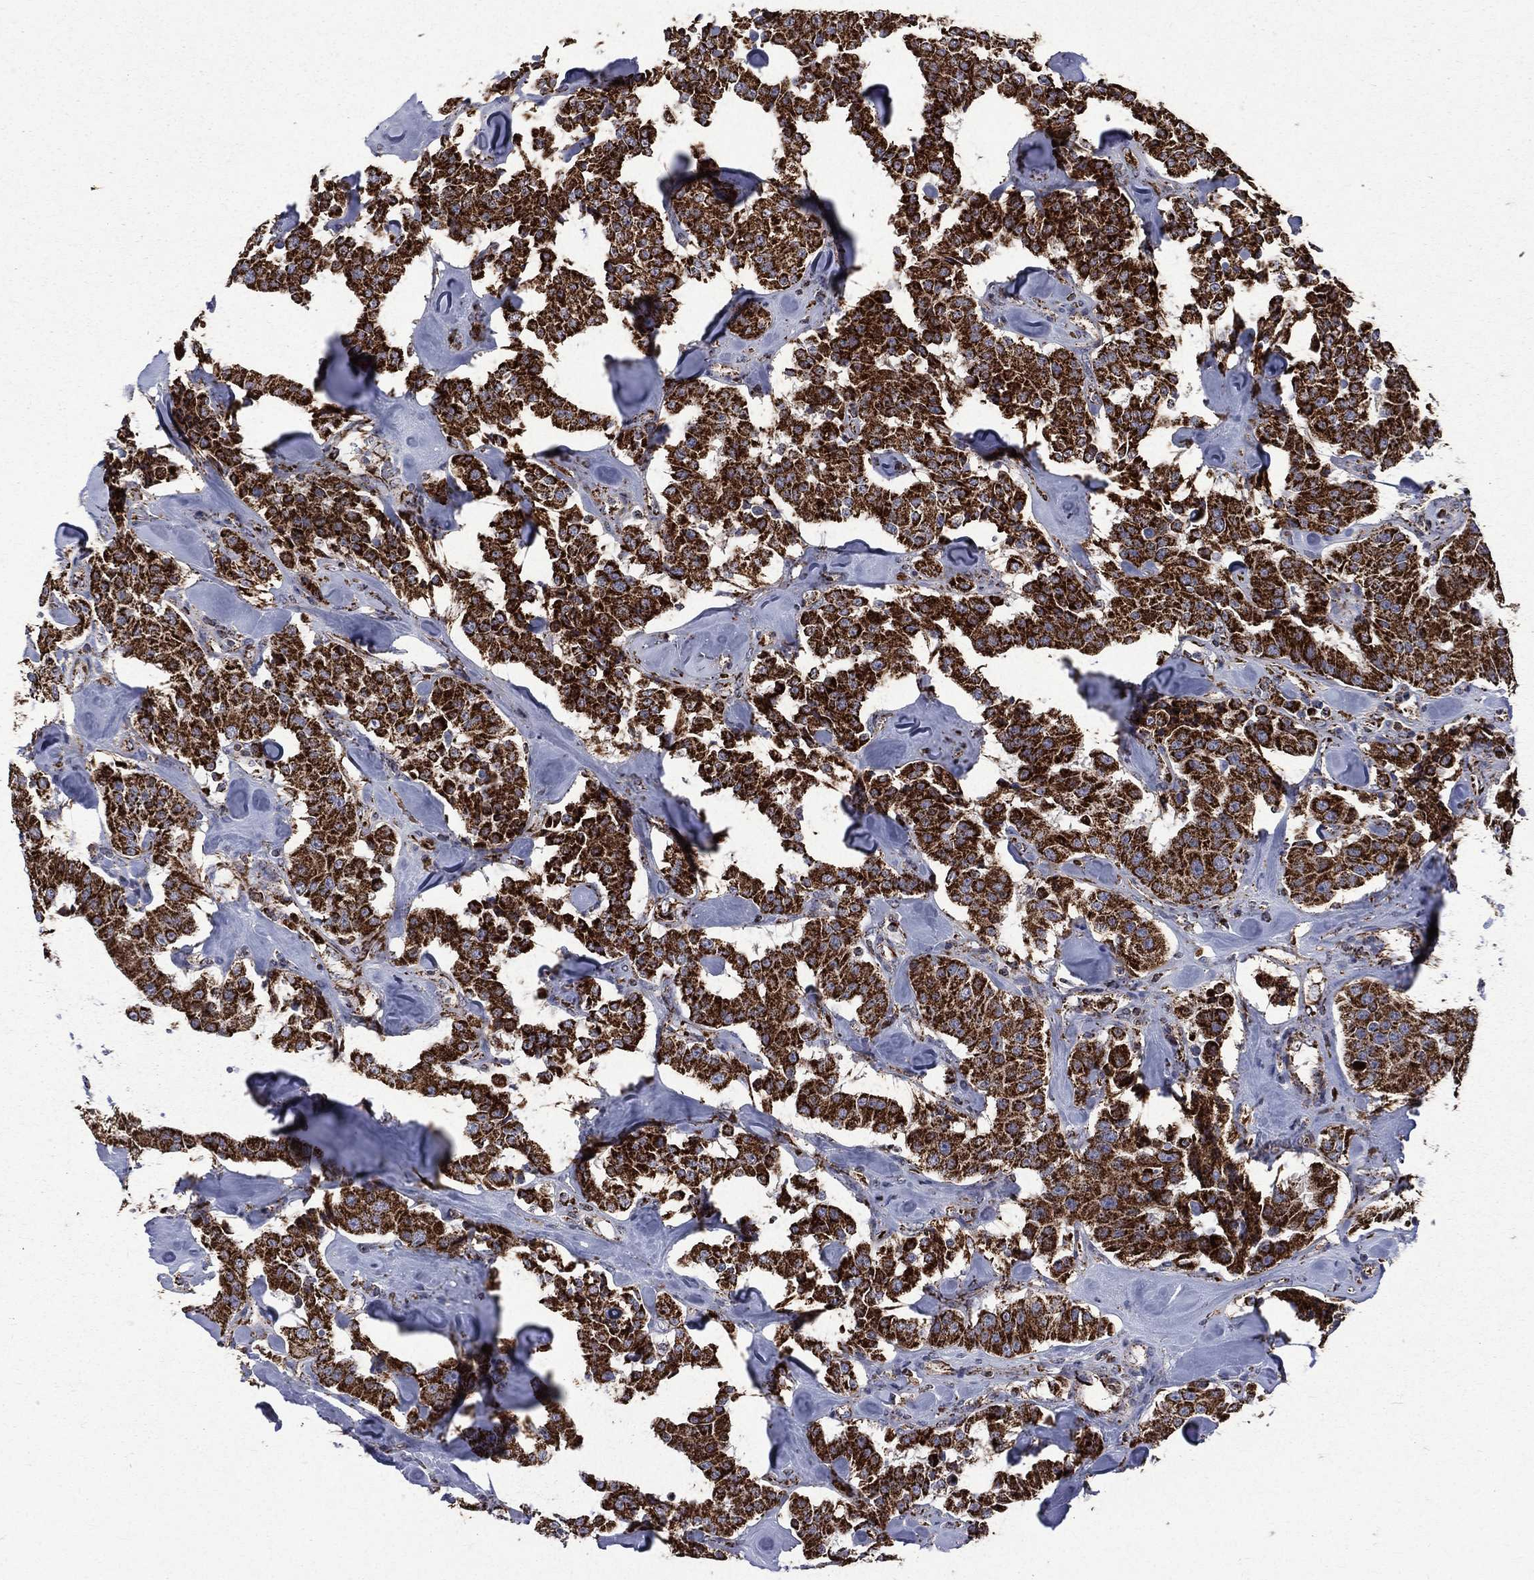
{"staining": {"intensity": "strong", "quantity": ">75%", "location": "cytoplasmic/membranous"}, "tissue": "carcinoid", "cell_type": "Tumor cells", "image_type": "cancer", "snomed": [{"axis": "morphology", "description": "Carcinoid, malignant, NOS"}, {"axis": "topography", "description": "Pancreas"}], "caption": "The photomicrograph shows a brown stain indicating the presence of a protein in the cytoplasmic/membranous of tumor cells in carcinoid.", "gene": "GOT2", "patient": {"sex": "male", "age": 41}}